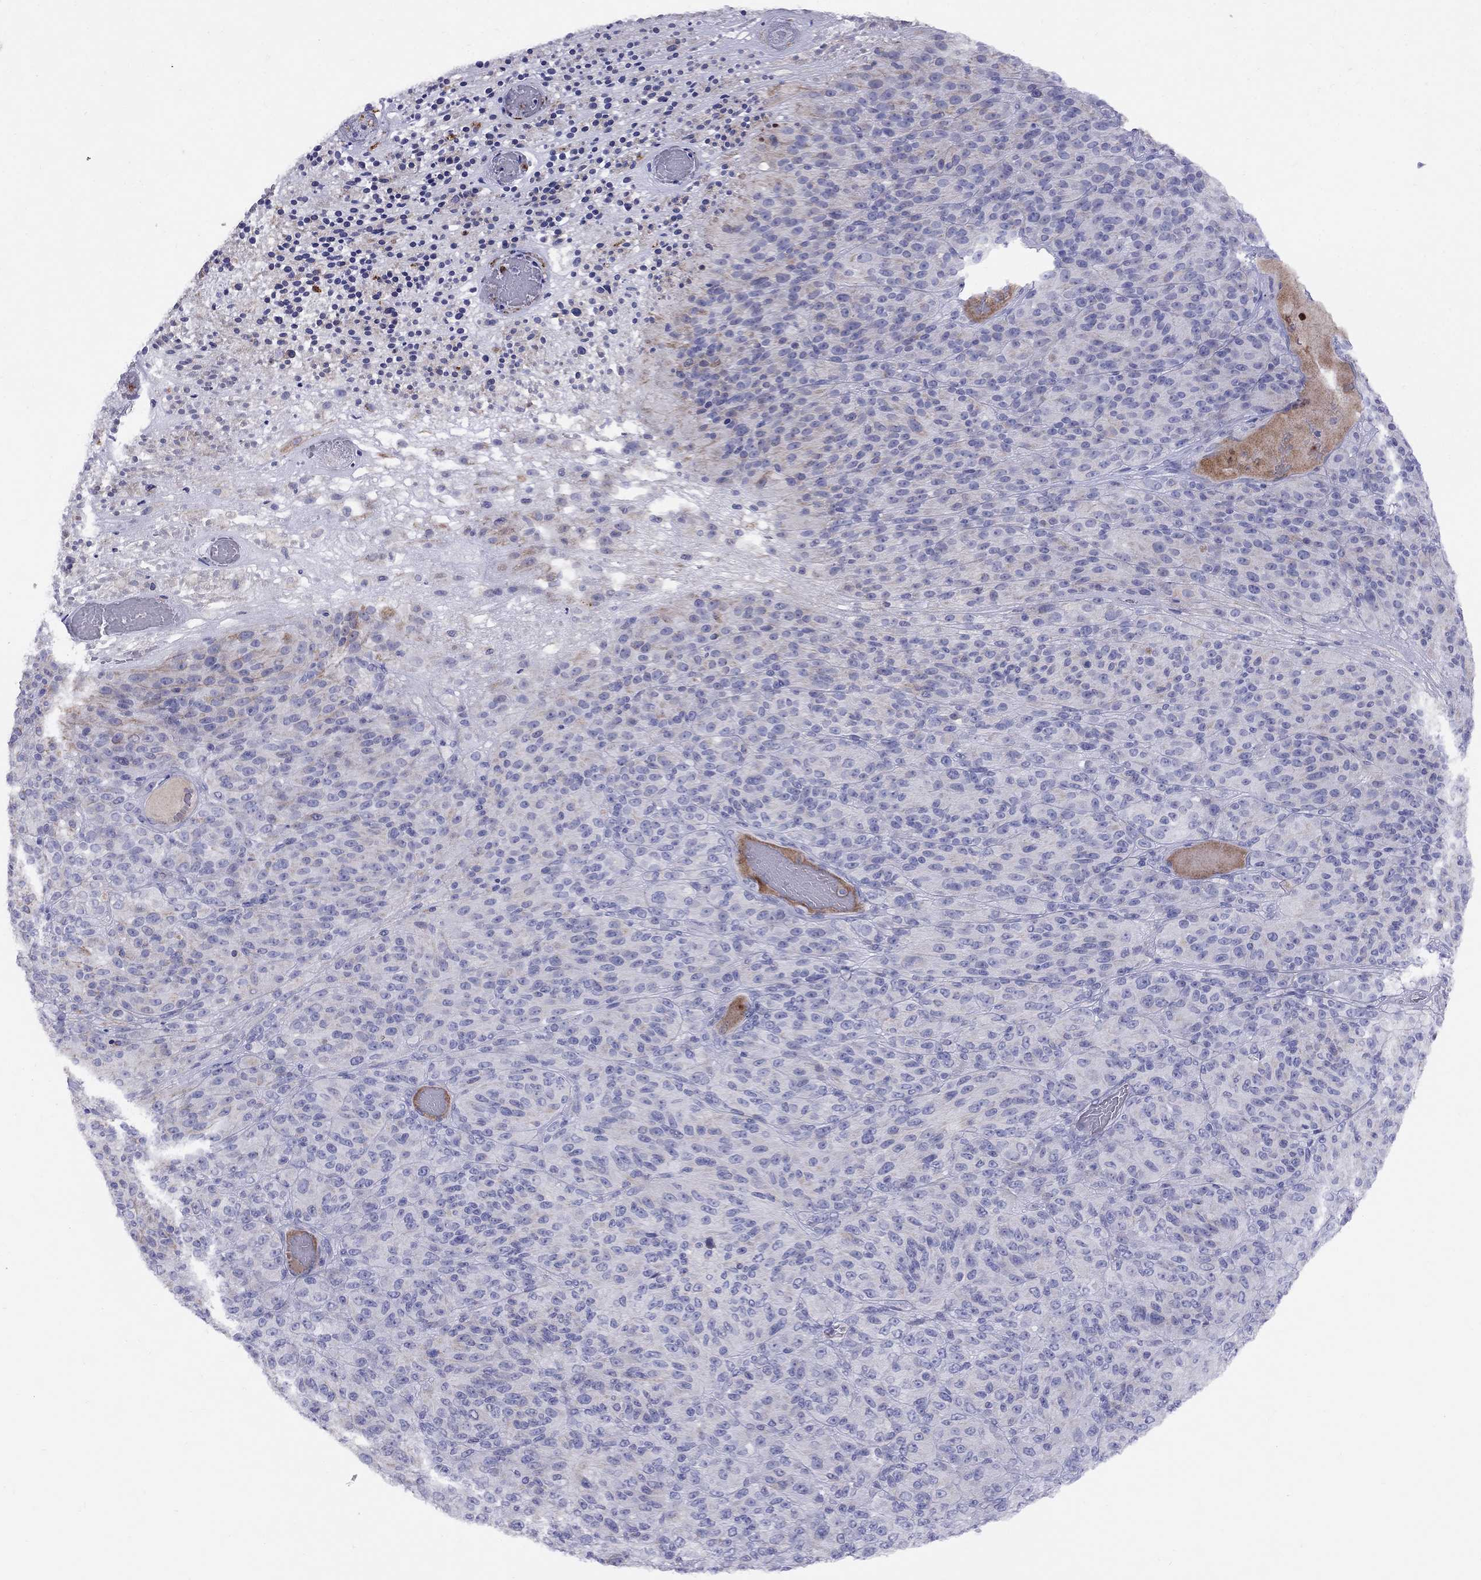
{"staining": {"intensity": "negative", "quantity": "none", "location": "none"}, "tissue": "melanoma", "cell_type": "Tumor cells", "image_type": "cancer", "snomed": [{"axis": "morphology", "description": "Malignant melanoma, Metastatic site"}, {"axis": "topography", "description": "Brain"}], "caption": "Immunohistochemical staining of melanoma displays no significant staining in tumor cells.", "gene": "SPINT4", "patient": {"sex": "female", "age": 56}}